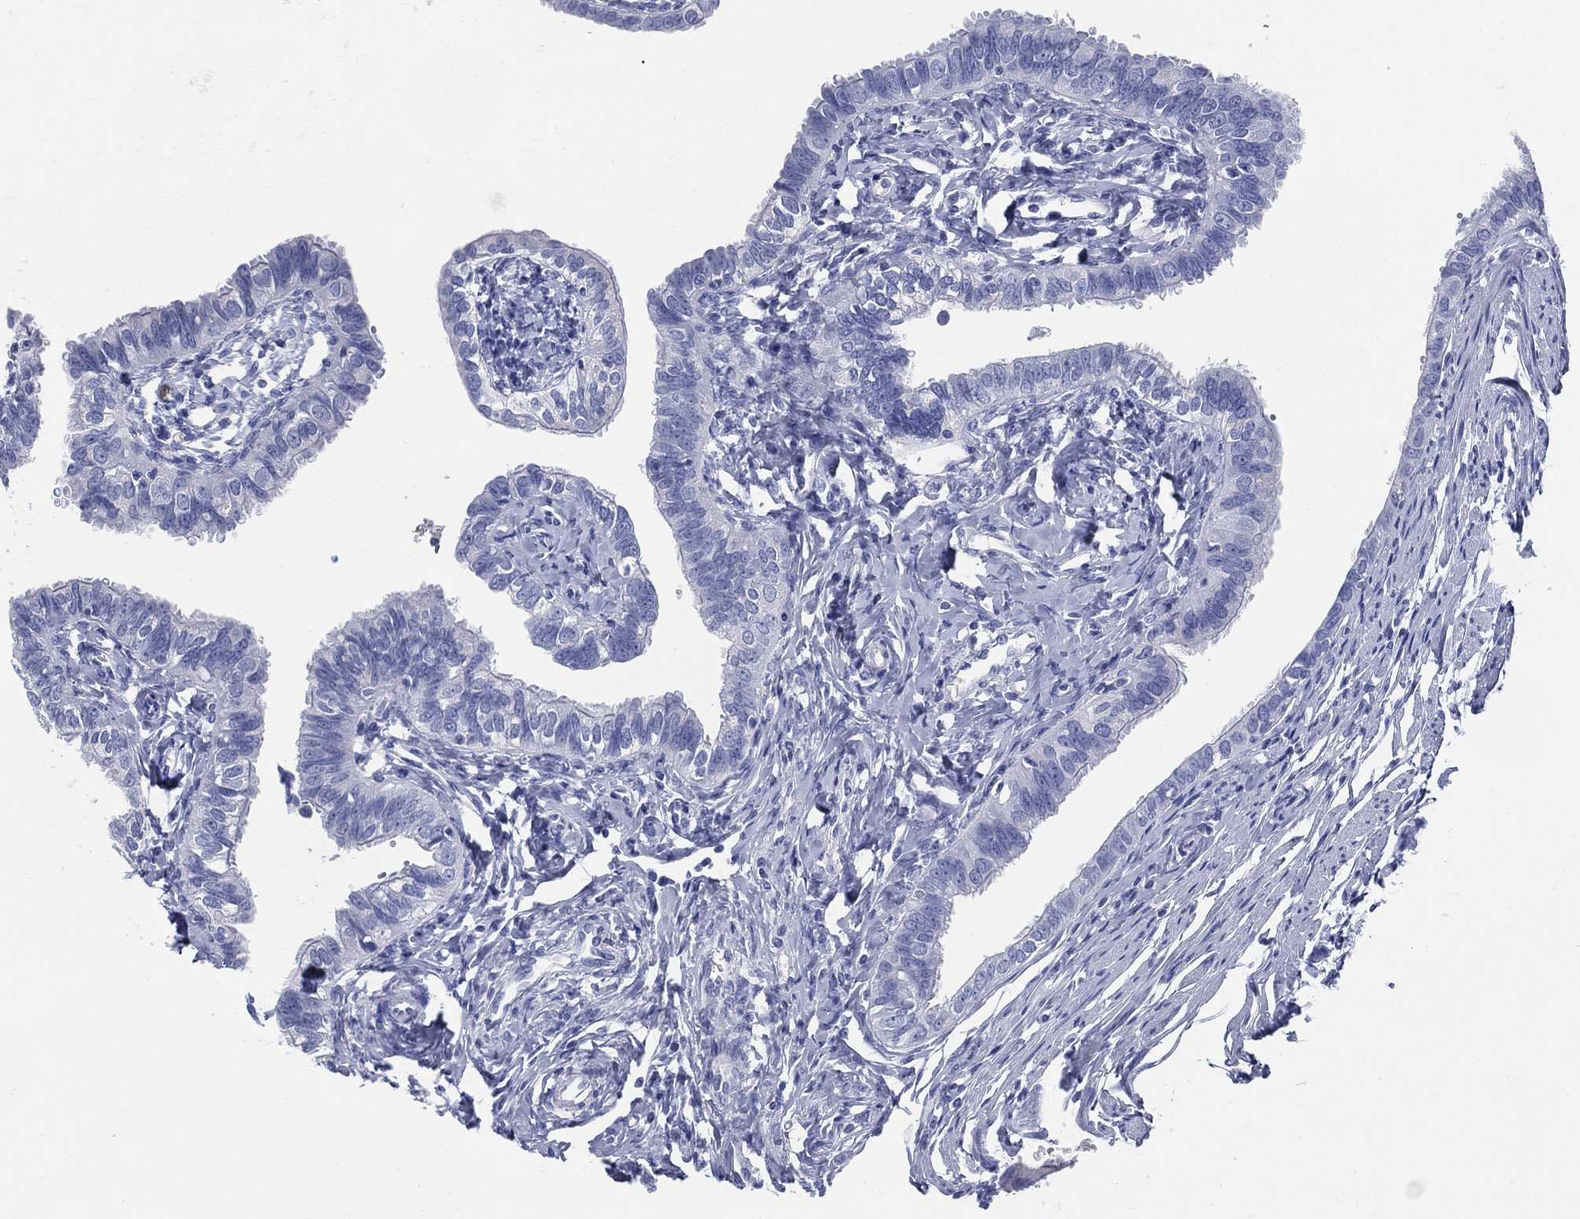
{"staining": {"intensity": "negative", "quantity": "none", "location": "none"}, "tissue": "fallopian tube", "cell_type": "Glandular cells", "image_type": "normal", "snomed": [{"axis": "morphology", "description": "Normal tissue, NOS"}, {"axis": "topography", "description": "Fallopian tube"}], "caption": "DAB immunohistochemical staining of benign human fallopian tube reveals no significant positivity in glandular cells.", "gene": "DEFB121", "patient": {"sex": "female", "age": 54}}